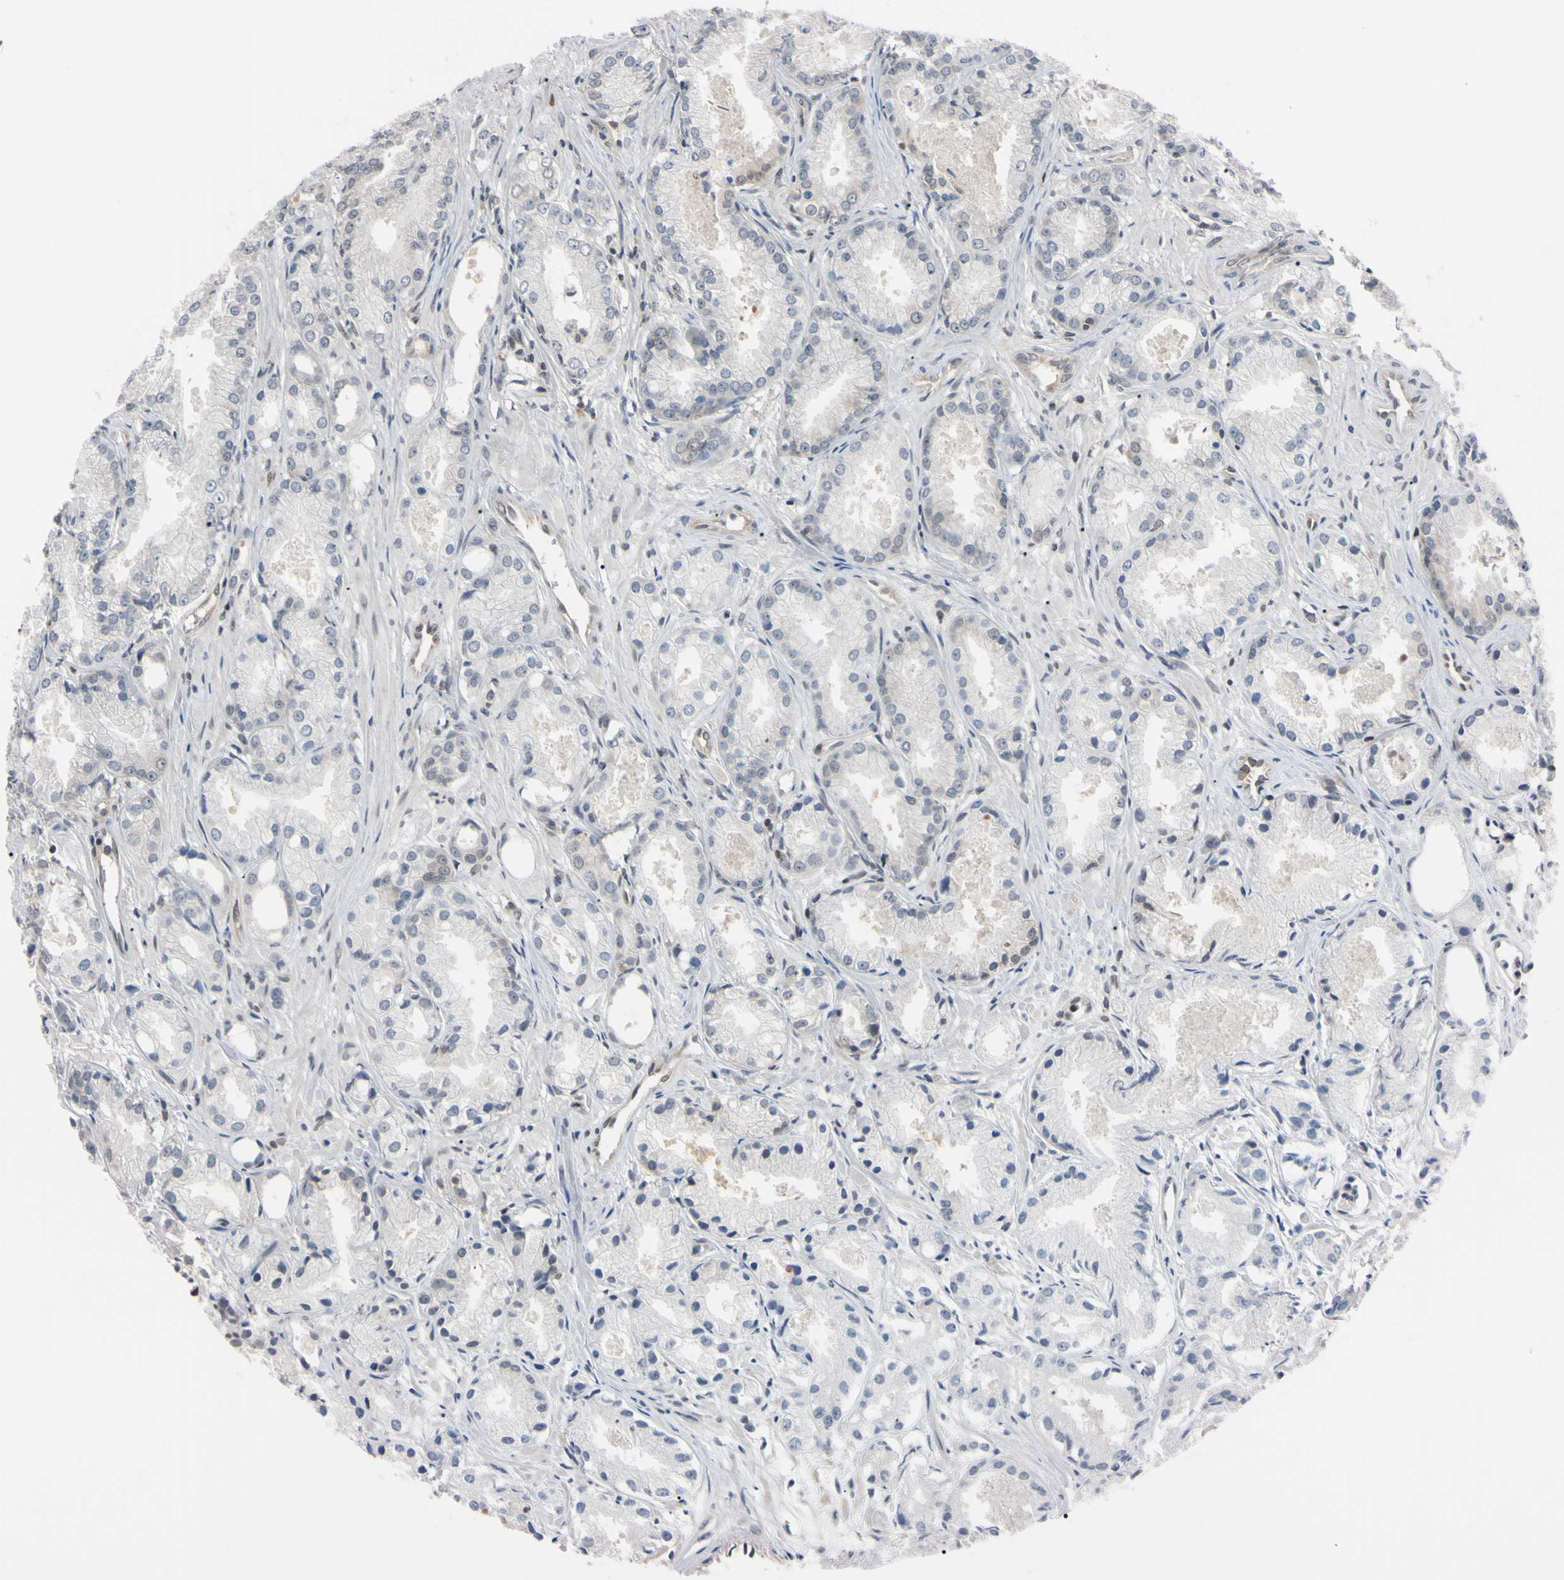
{"staining": {"intensity": "negative", "quantity": "none", "location": "none"}, "tissue": "prostate cancer", "cell_type": "Tumor cells", "image_type": "cancer", "snomed": [{"axis": "morphology", "description": "Adenocarcinoma, Low grade"}, {"axis": "topography", "description": "Prostate"}], "caption": "A high-resolution histopathology image shows IHC staining of prostate cancer (low-grade adenocarcinoma), which demonstrates no significant expression in tumor cells.", "gene": "UBE2I", "patient": {"sex": "male", "age": 72}}